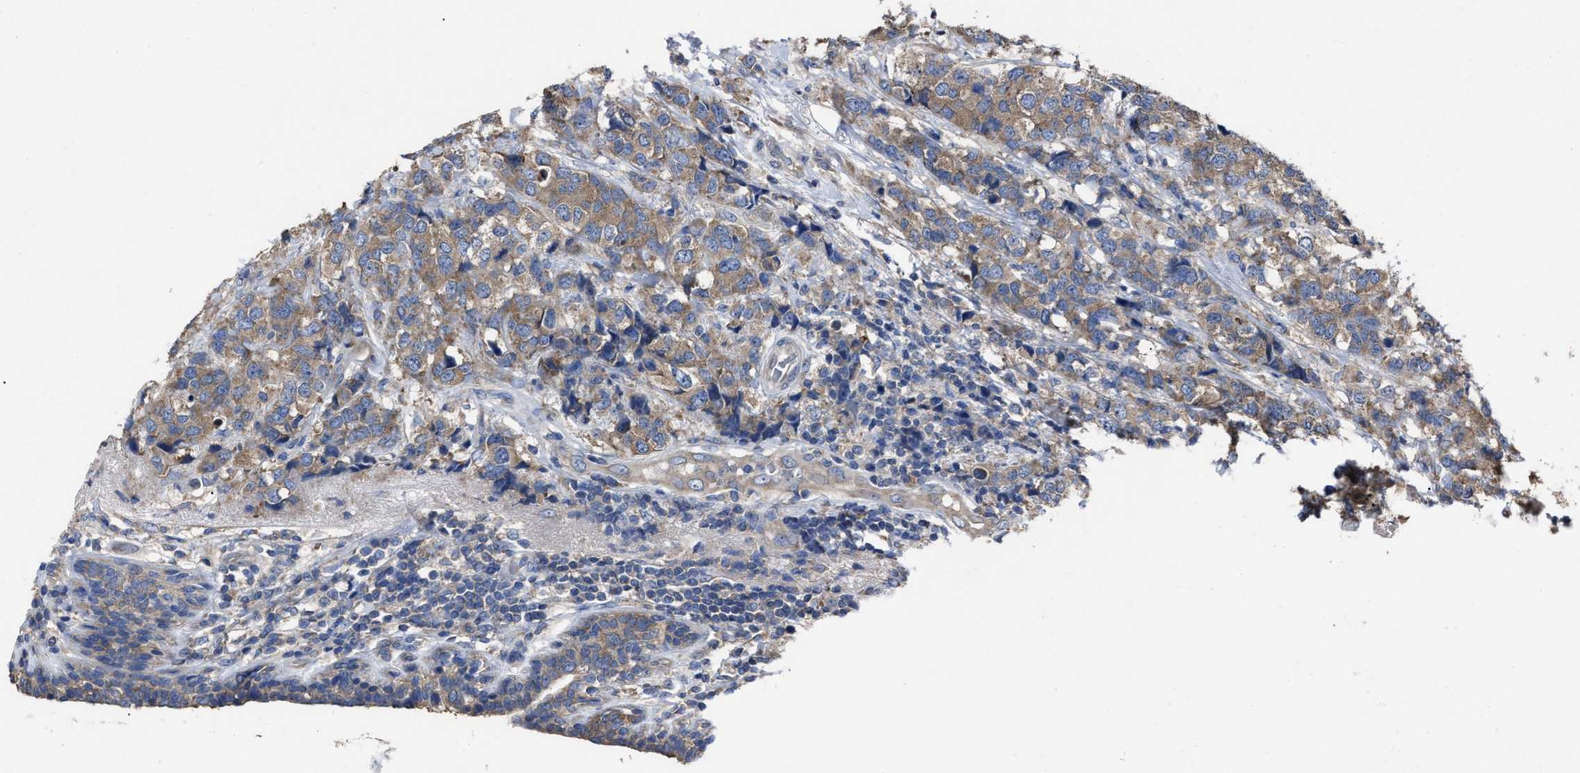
{"staining": {"intensity": "moderate", "quantity": ">75%", "location": "cytoplasmic/membranous"}, "tissue": "breast cancer", "cell_type": "Tumor cells", "image_type": "cancer", "snomed": [{"axis": "morphology", "description": "Lobular carcinoma"}, {"axis": "topography", "description": "Breast"}], "caption": "Protein staining demonstrates moderate cytoplasmic/membranous positivity in approximately >75% of tumor cells in lobular carcinoma (breast). The staining is performed using DAB (3,3'-diaminobenzidine) brown chromogen to label protein expression. The nuclei are counter-stained blue using hematoxylin.", "gene": "UPF1", "patient": {"sex": "female", "age": 59}}